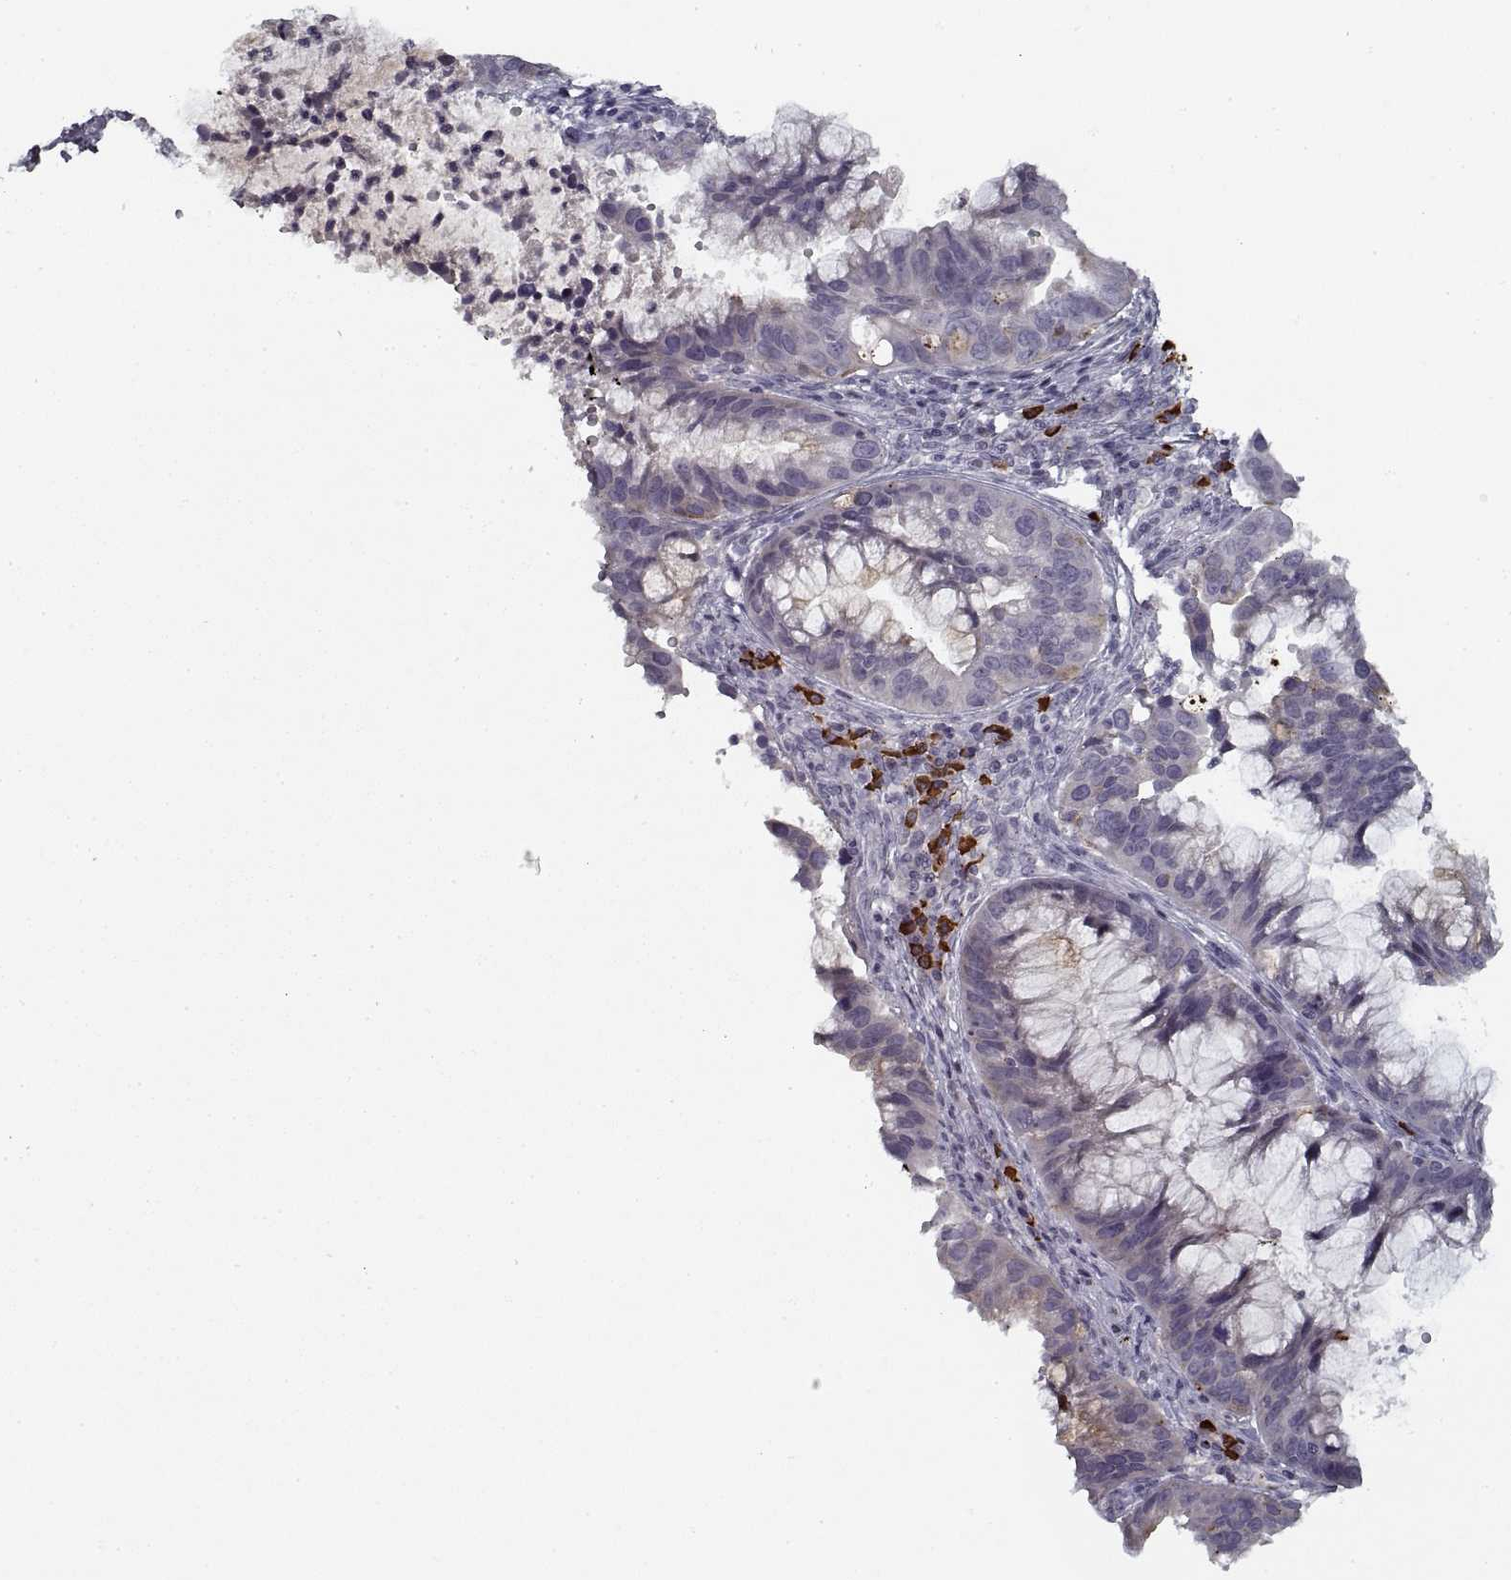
{"staining": {"intensity": "negative", "quantity": "none", "location": "none"}, "tissue": "cervical cancer", "cell_type": "Tumor cells", "image_type": "cancer", "snomed": [{"axis": "morphology", "description": "Adenocarcinoma, NOS"}, {"axis": "topography", "description": "Cervix"}], "caption": "Tumor cells show no significant expression in cervical adenocarcinoma.", "gene": "GAD2", "patient": {"sex": "female", "age": 34}}